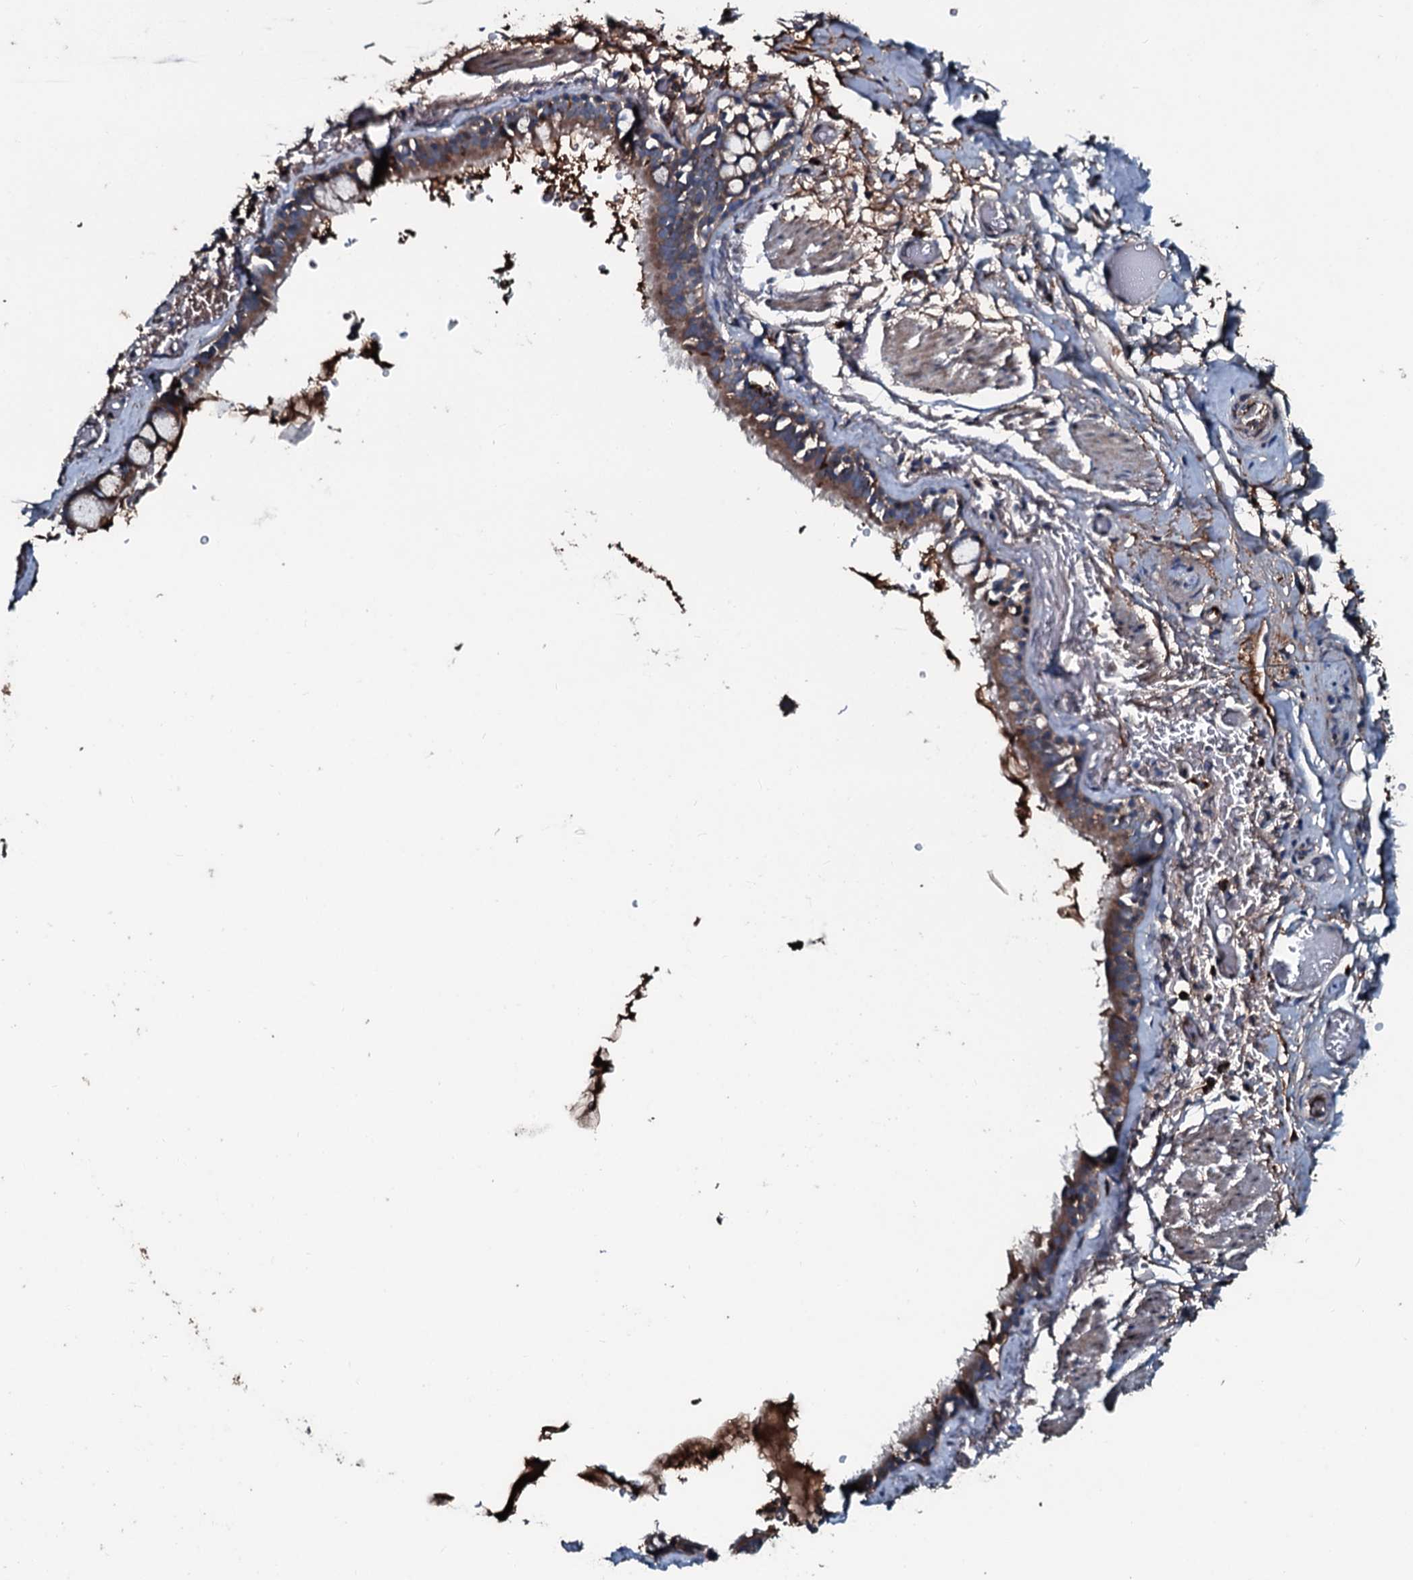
{"staining": {"intensity": "strong", "quantity": ">75%", "location": "cytoplasmic/membranous"}, "tissue": "bronchus", "cell_type": "Respiratory epithelial cells", "image_type": "normal", "snomed": [{"axis": "morphology", "description": "Normal tissue, NOS"}, {"axis": "topography", "description": "Cartilage tissue"}], "caption": "Approximately >75% of respiratory epithelial cells in normal bronchus exhibit strong cytoplasmic/membranous protein expression as visualized by brown immunohistochemical staining.", "gene": "AARS1", "patient": {"sex": "male", "age": 63}}